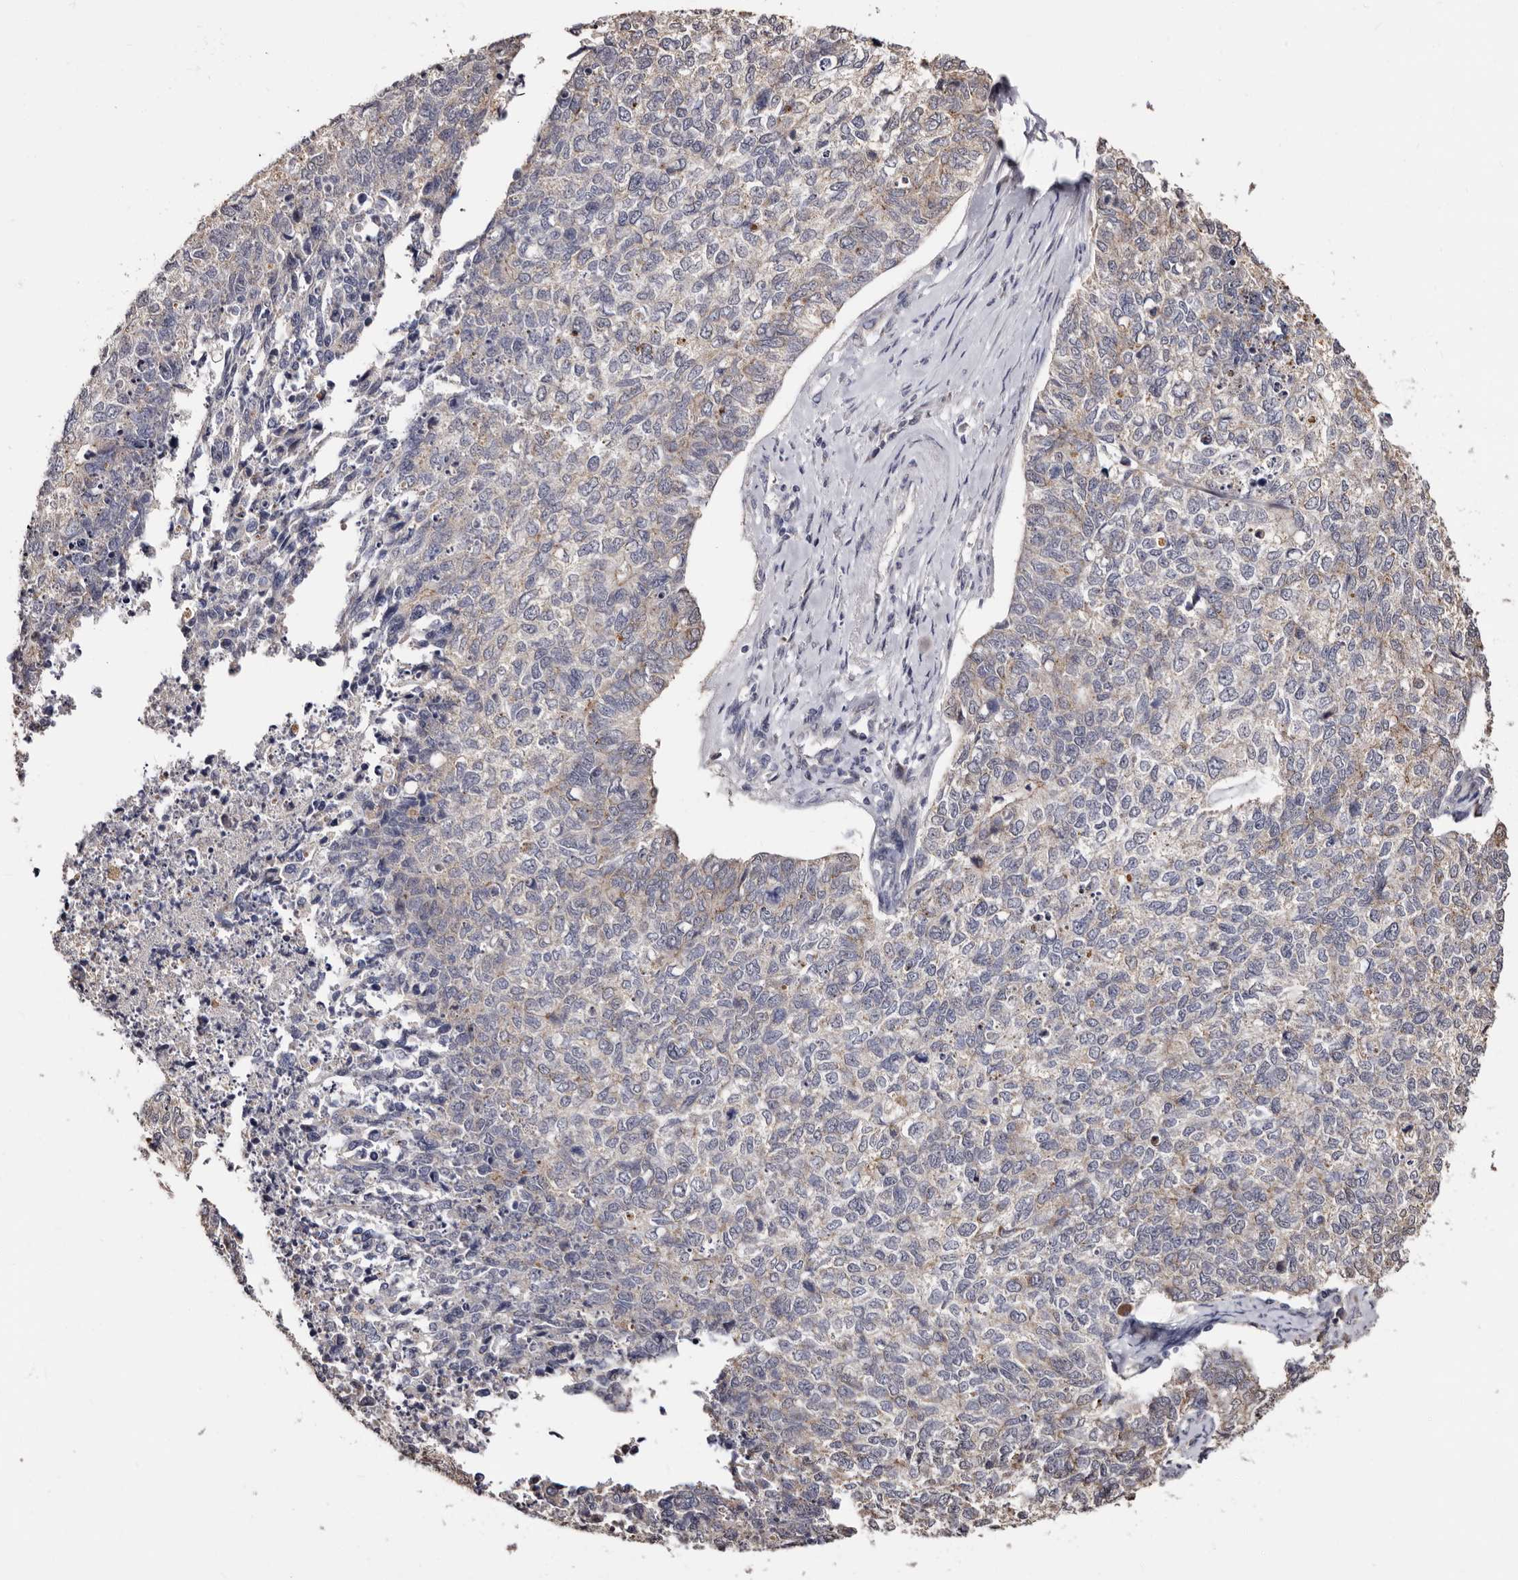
{"staining": {"intensity": "negative", "quantity": "none", "location": "none"}, "tissue": "cervical cancer", "cell_type": "Tumor cells", "image_type": "cancer", "snomed": [{"axis": "morphology", "description": "Squamous cell carcinoma, NOS"}, {"axis": "topography", "description": "Cervix"}], "caption": "DAB immunohistochemical staining of human squamous cell carcinoma (cervical) shows no significant expression in tumor cells.", "gene": "PTAFR", "patient": {"sex": "female", "age": 63}}